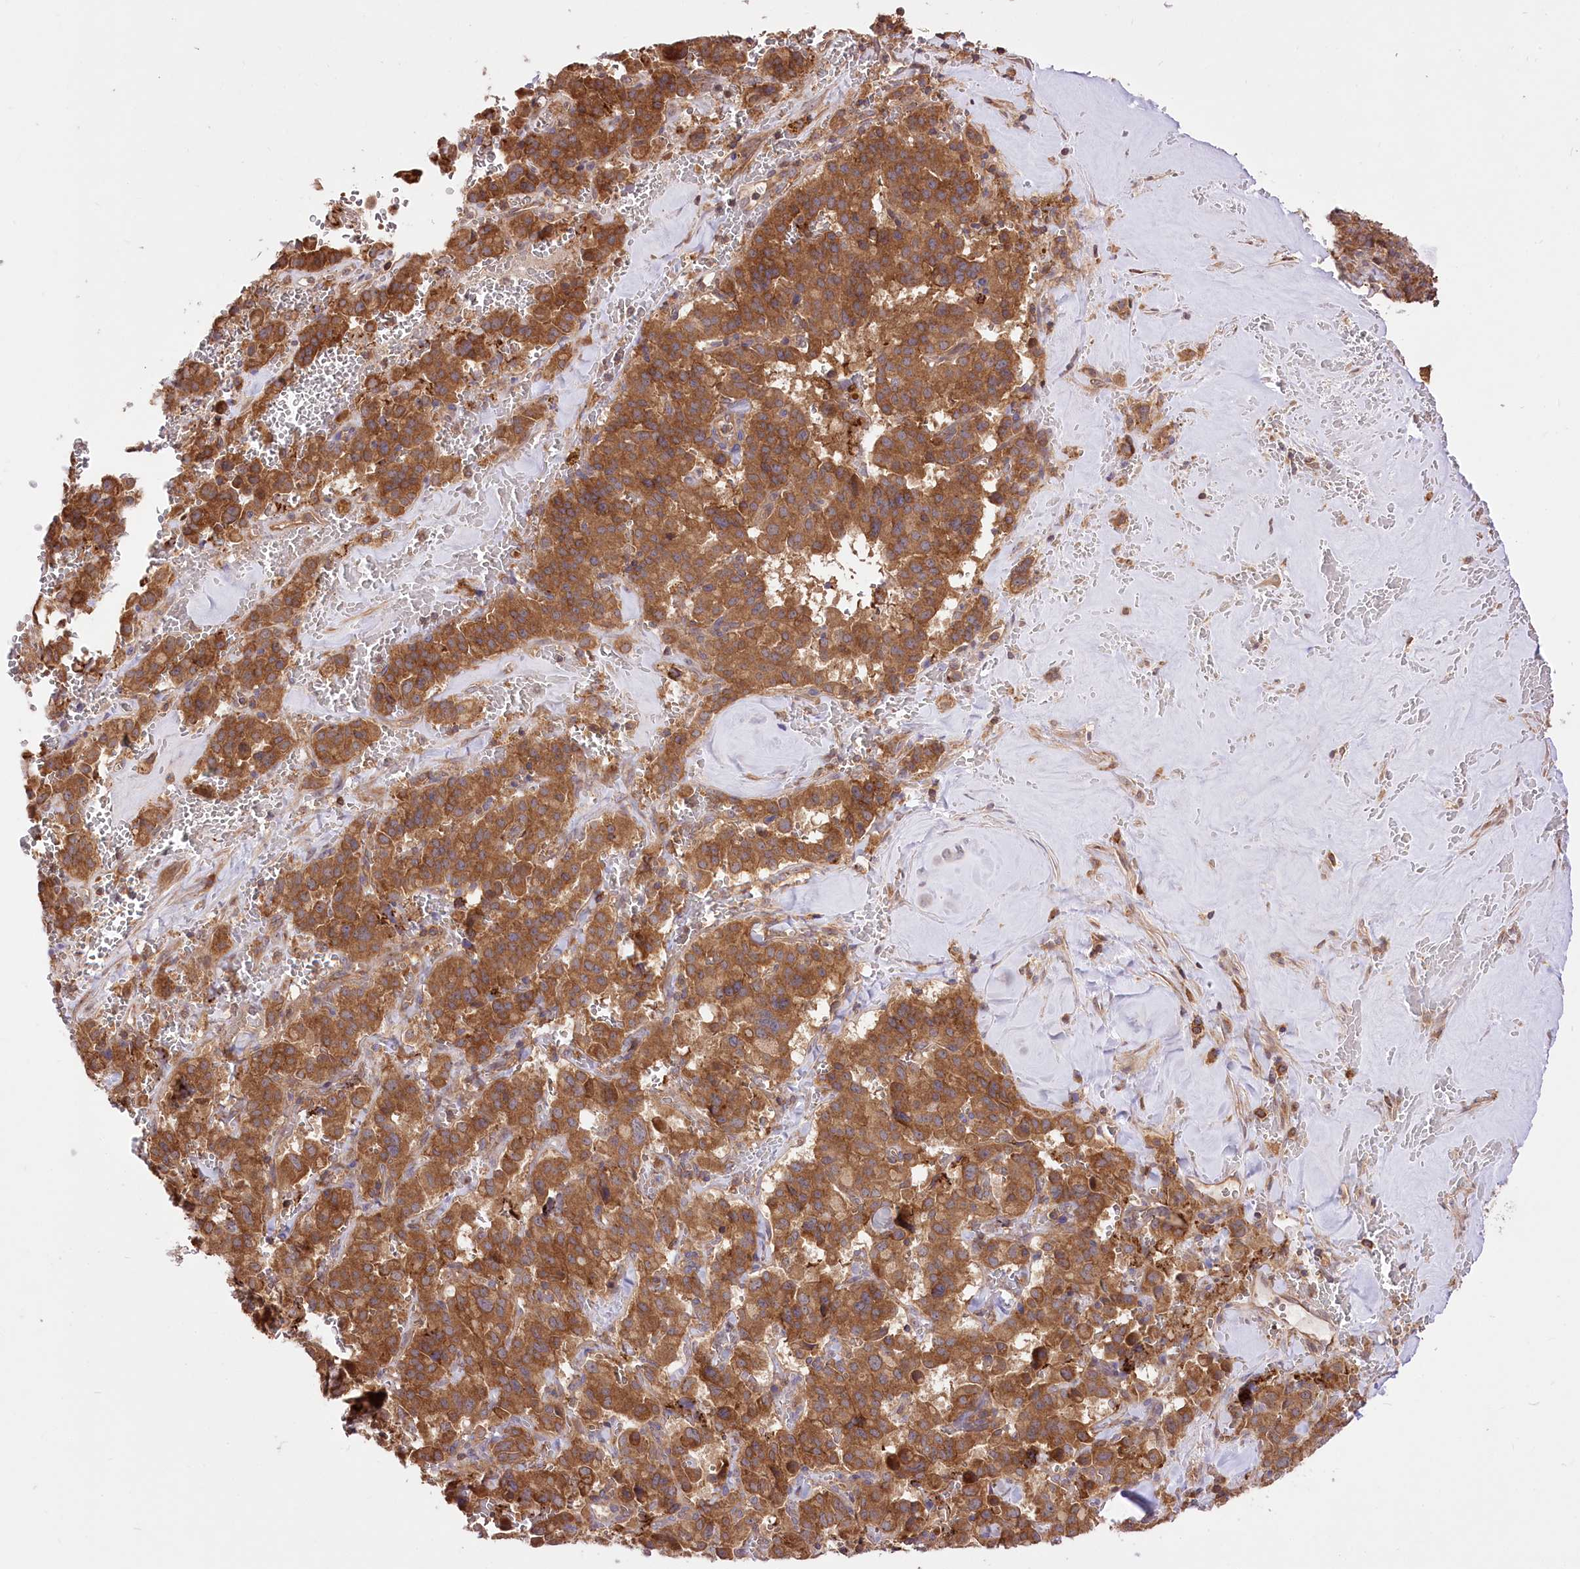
{"staining": {"intensity": "moderate", "quantity": ">75%", "location": "cytoplasmic/membranous"}, "tissue": "pancreatic cancer", "cell_type": "Tumor cells", "image_type": "cancer", "snomed": [{"axis": "morphology", "description": "Adenocarcinoma, NOS"}, {"axis": "topography", "description": "Pancreas"}], "caption": "A brown stain labels moderate cytoplasmic/membranous positivity of a protein in human pancreatic adenocarcinoma tumor cells.", "gene": "XYLB", "patient": {"sex": "male", "age": 65}}